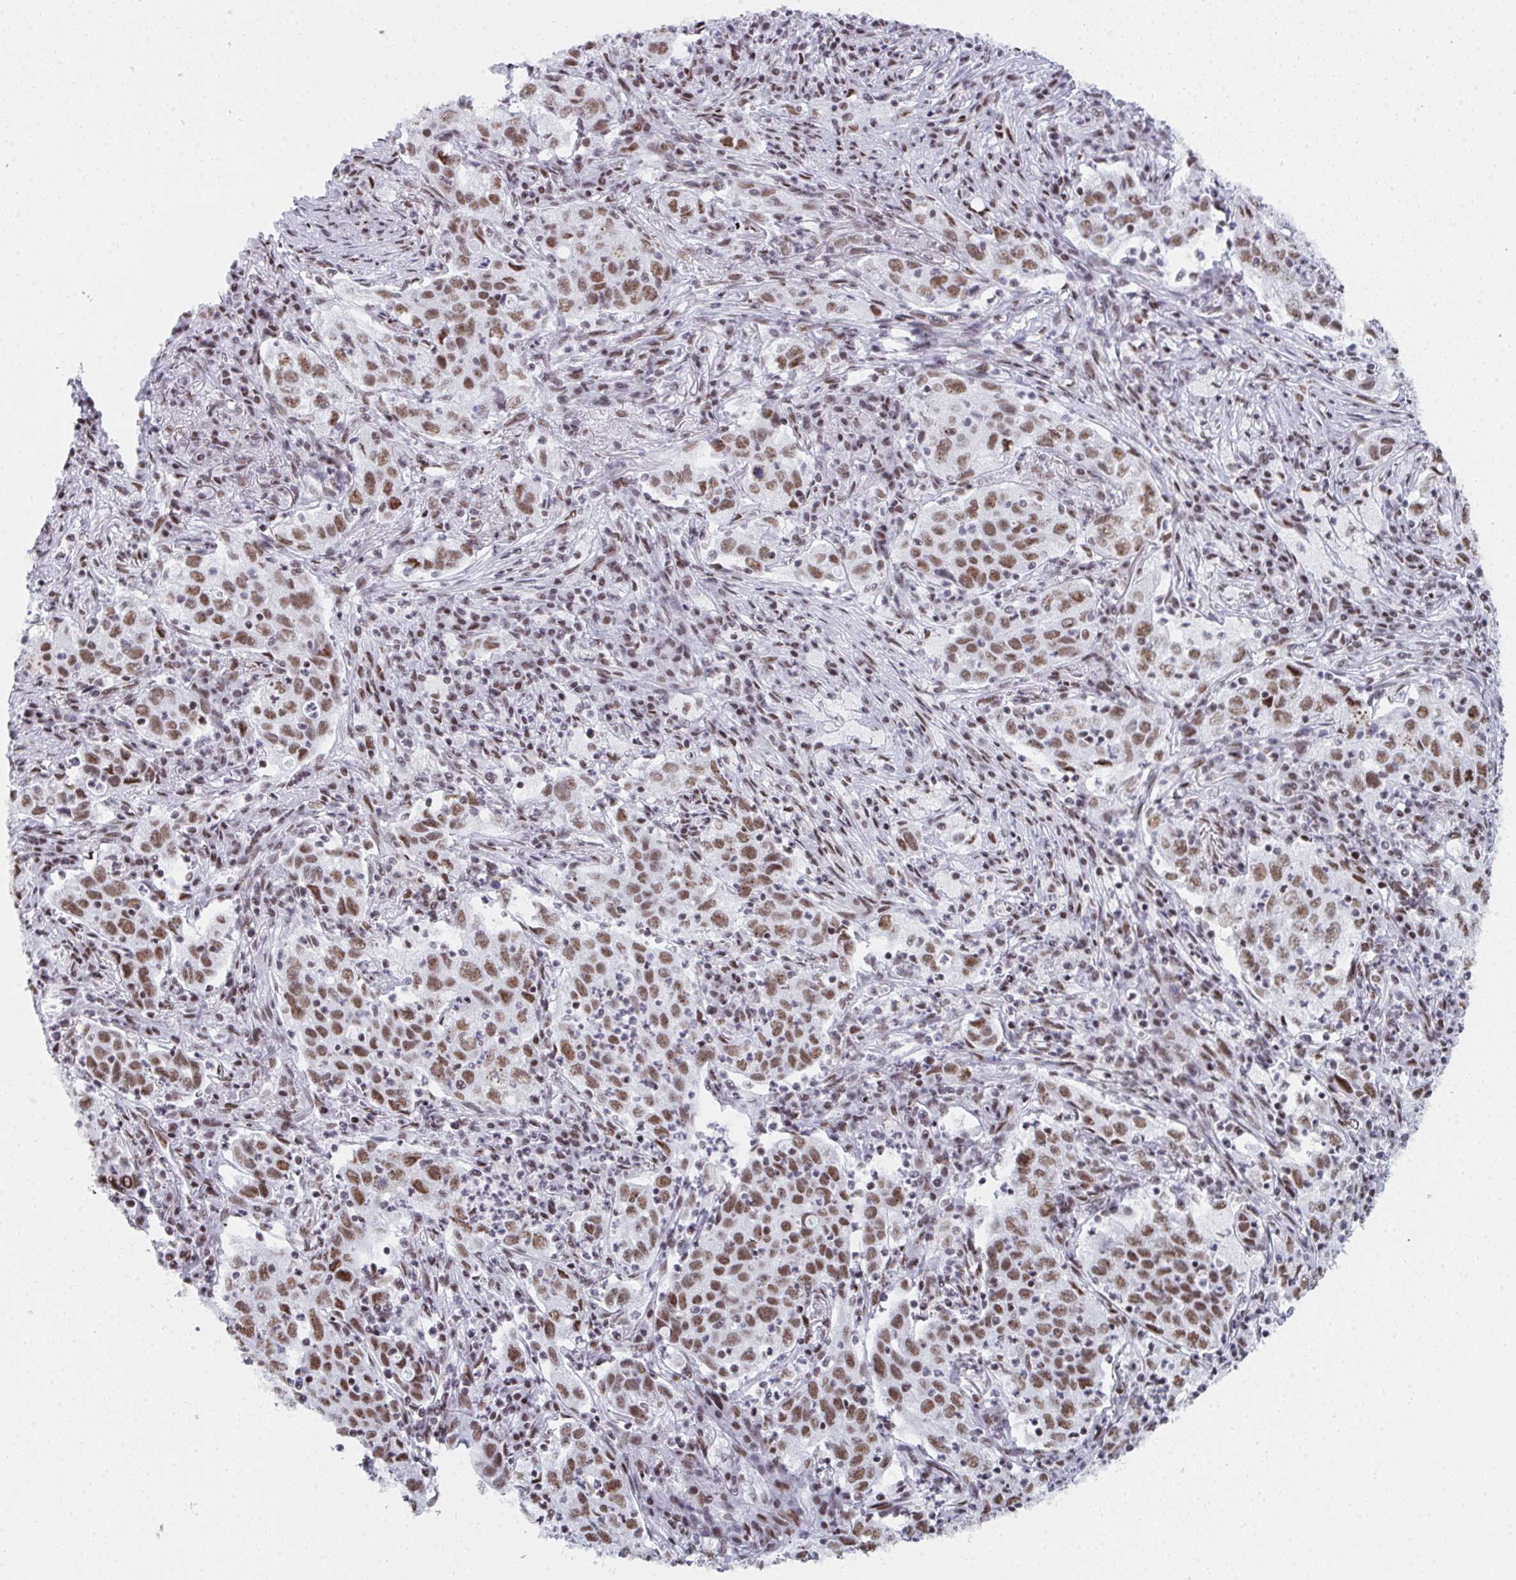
{"staining": {"intensity": "moderate", "quantity": ">75%", "location": "nuclear"}, "tissue": "lung cancer", "cell_type": "Tumor cells", "image_type": "cancer", "snomed": [{"axis": "morphology", "description": "Squamous cell carcinoma, NOS"}, {"axis": "topography", "description": "Lung"}], "caption": "Immunohistochemical staining of human lung squamous cell carcinoma displays medium levels of moderate nuclear protein expression in about >75% of tumor cells.", "gene": "SNRNP70", "patient": {"sex": "male", "age": 71}}